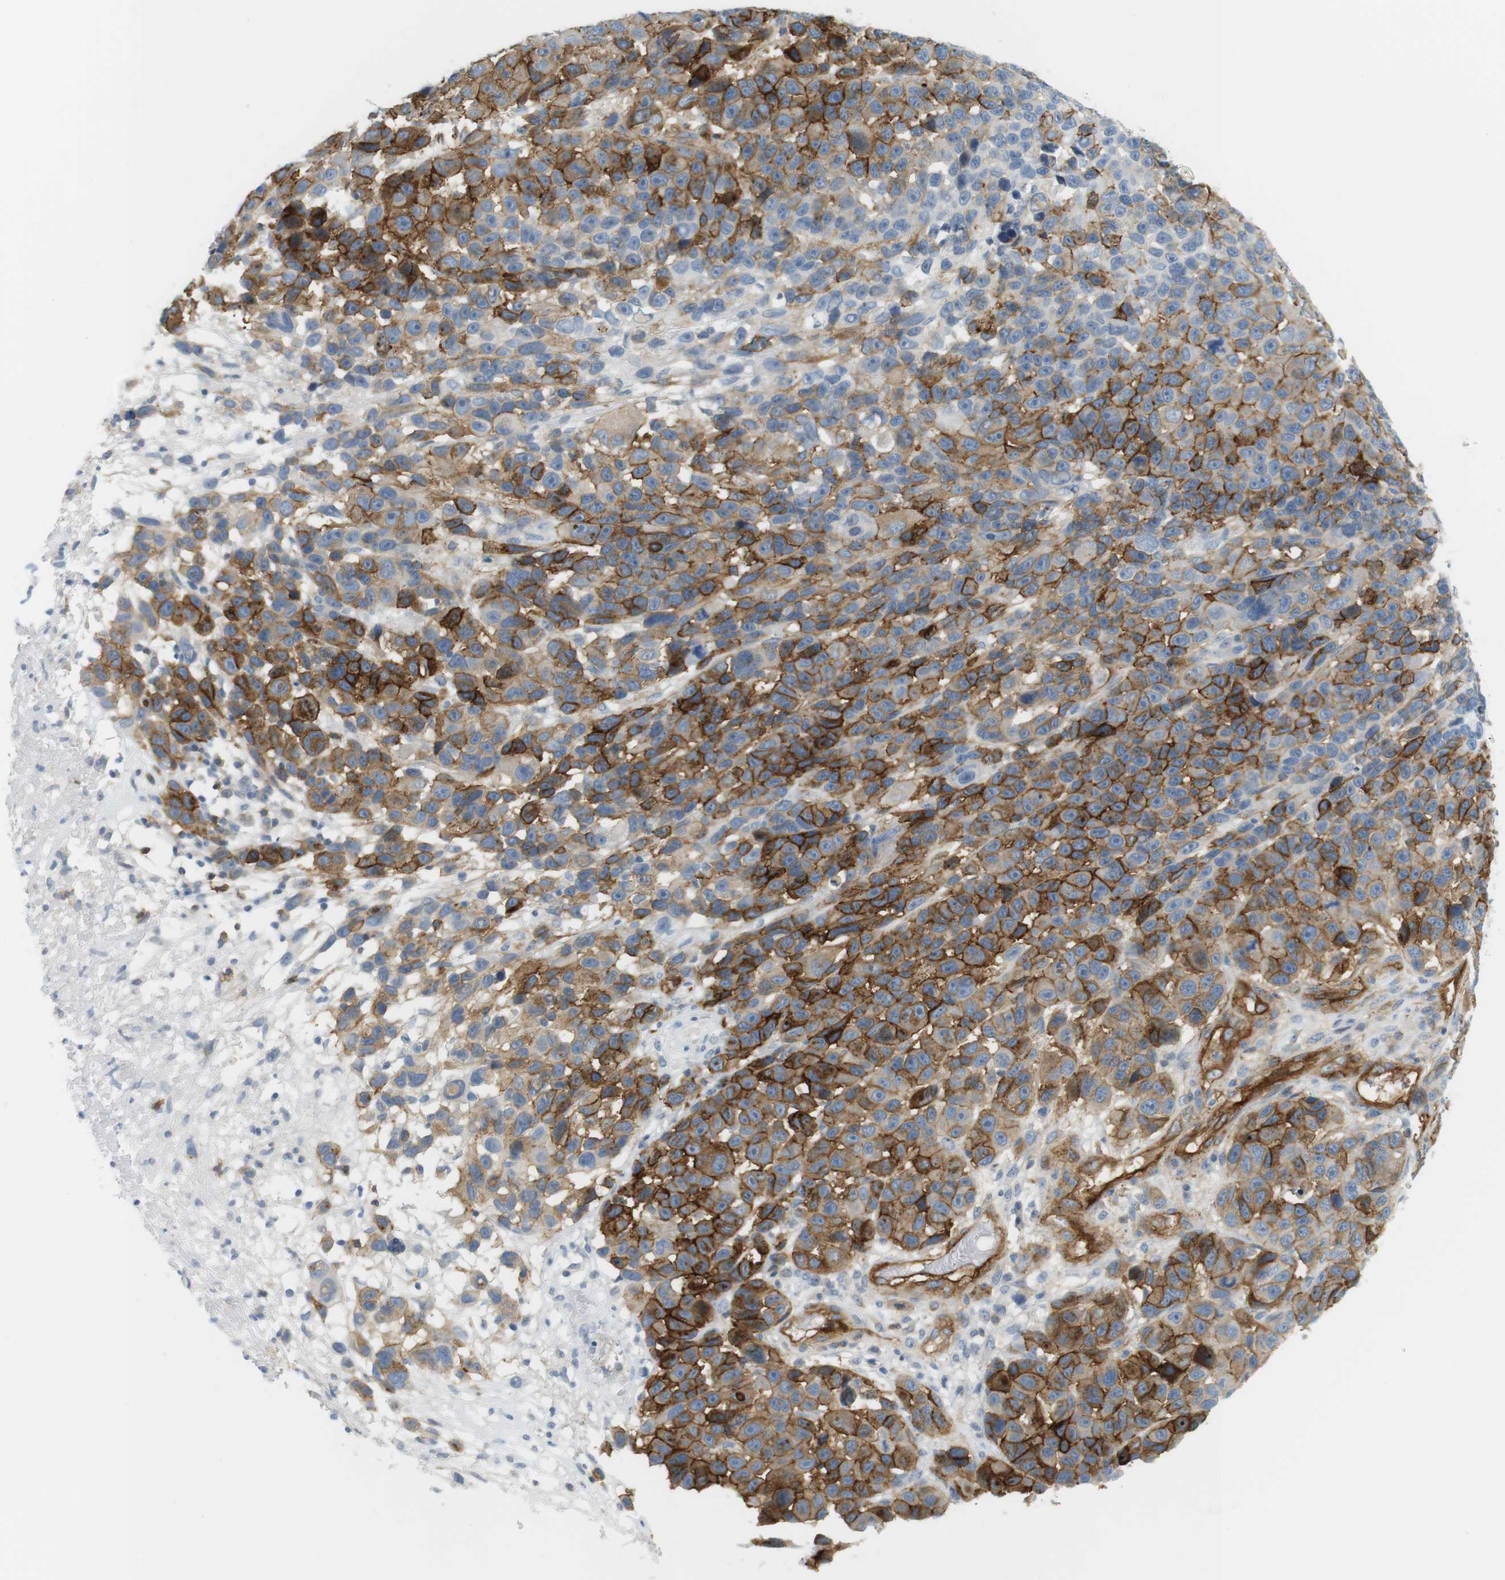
{"staining": {"intensity": "strong", "quantity": "25%-75%", "location": "cytoplasmic/membranous"}, "tissue": "melanoma", "cell_type": "Tumor cells", "image_type": "cancer", "snomed": [{"axis": "morphology", "description": "Malignant melanoma, NOS"}, {"axis": "topography", "description": "Skin"}], "caption": "This image demonstrates immunohistochemistry (IHC) staining of human malignant melanoma, with high strong cytoplasmic/membranous expression in approximately 25%-75% of tumor cells.", "gene": "F2R", "patient": {"sex": "male", "age": 53}}